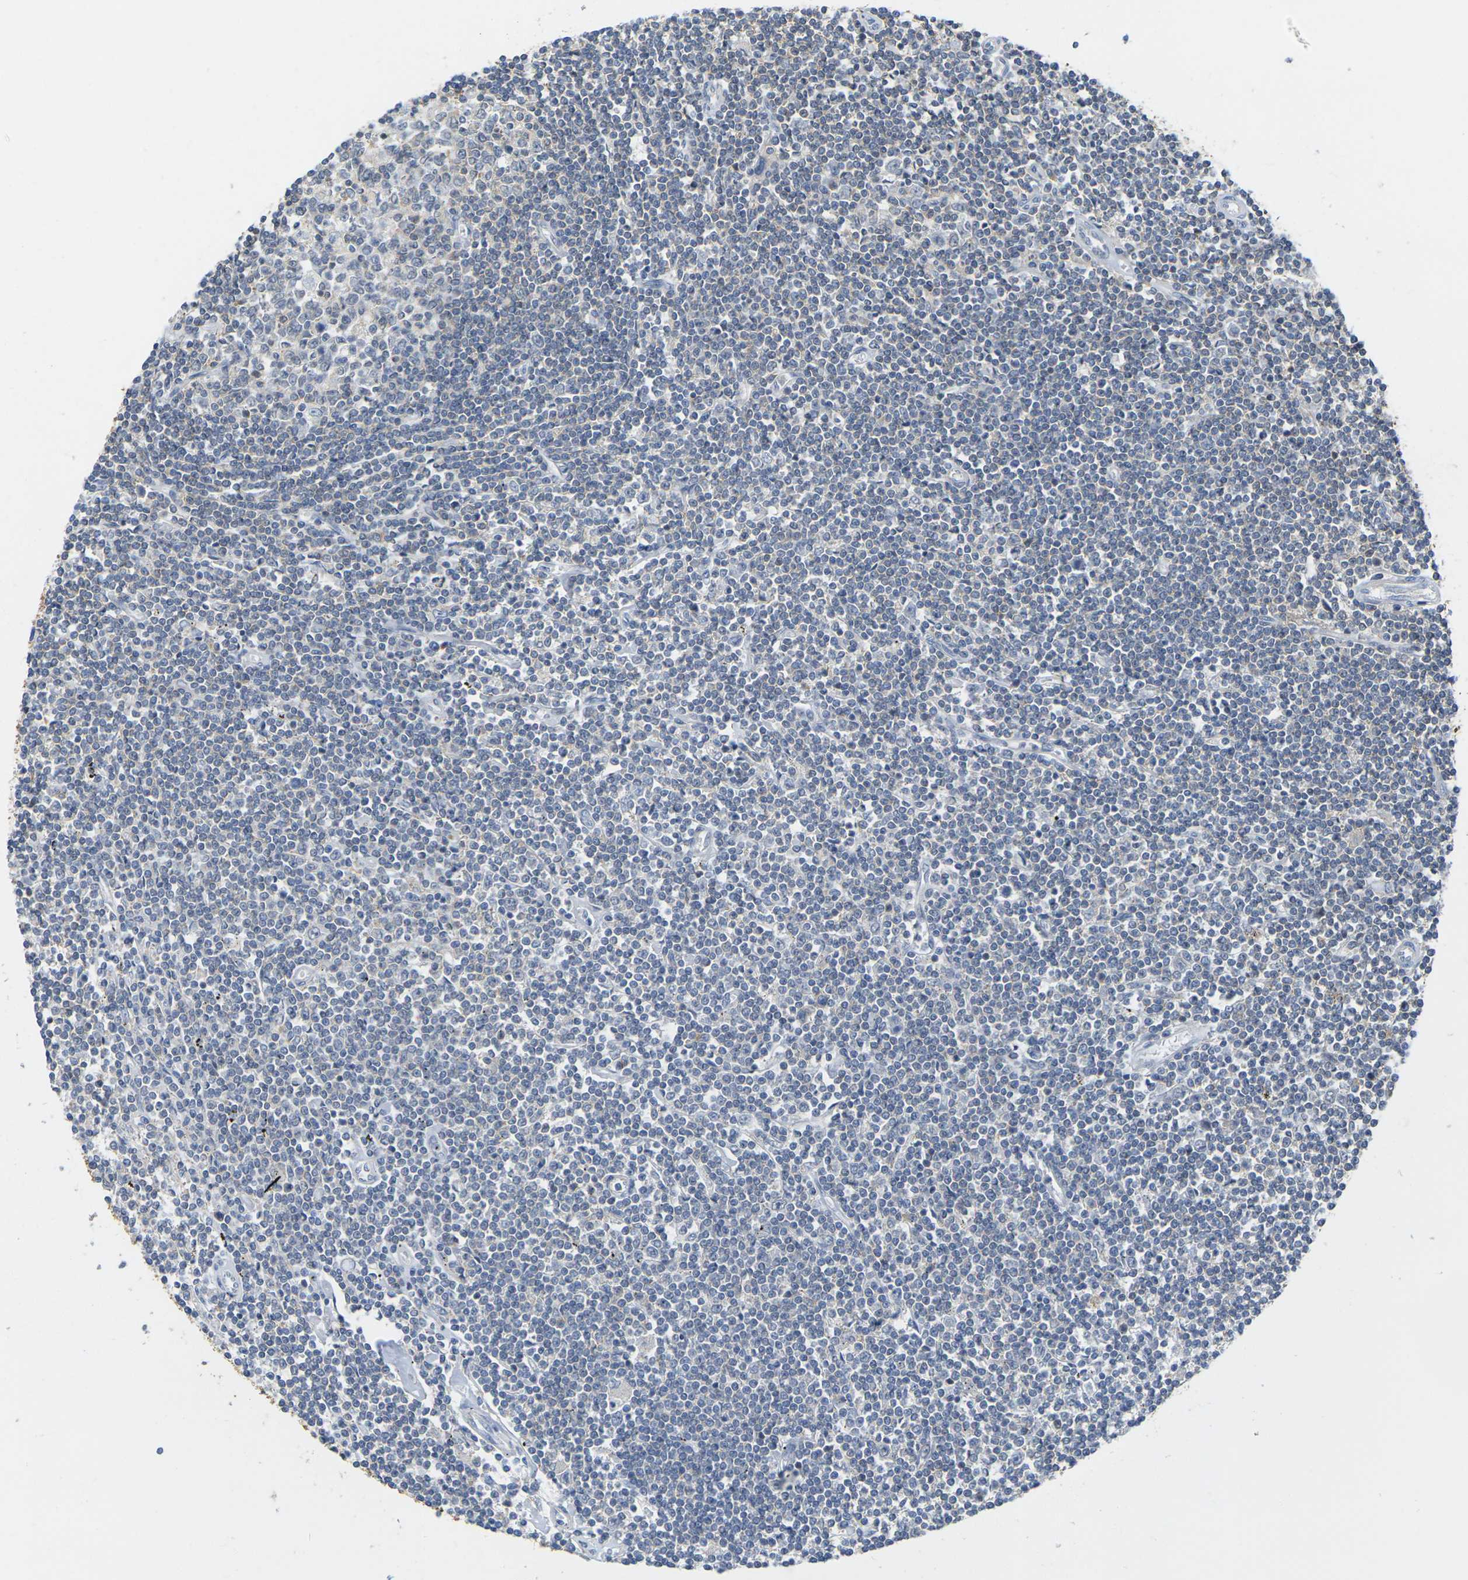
{"staining": {"intensity": "negative", "quantity": "none", "location": "none"}, "tissue": "lymphoma", "cell_type": "Tumor cells", "image_type": "cancer", "snomed": [{"axis": "morphology", "description": "Malignant lymphoma, non-Hodgkin's type, Low grade"}, {"axis": "topography", "description": "Spleen"}], "caption": "There is no significant staining in tumor cells of lymphoma.", "gene": "OTOF", "patient": {"sex": "male", "age": 76}}